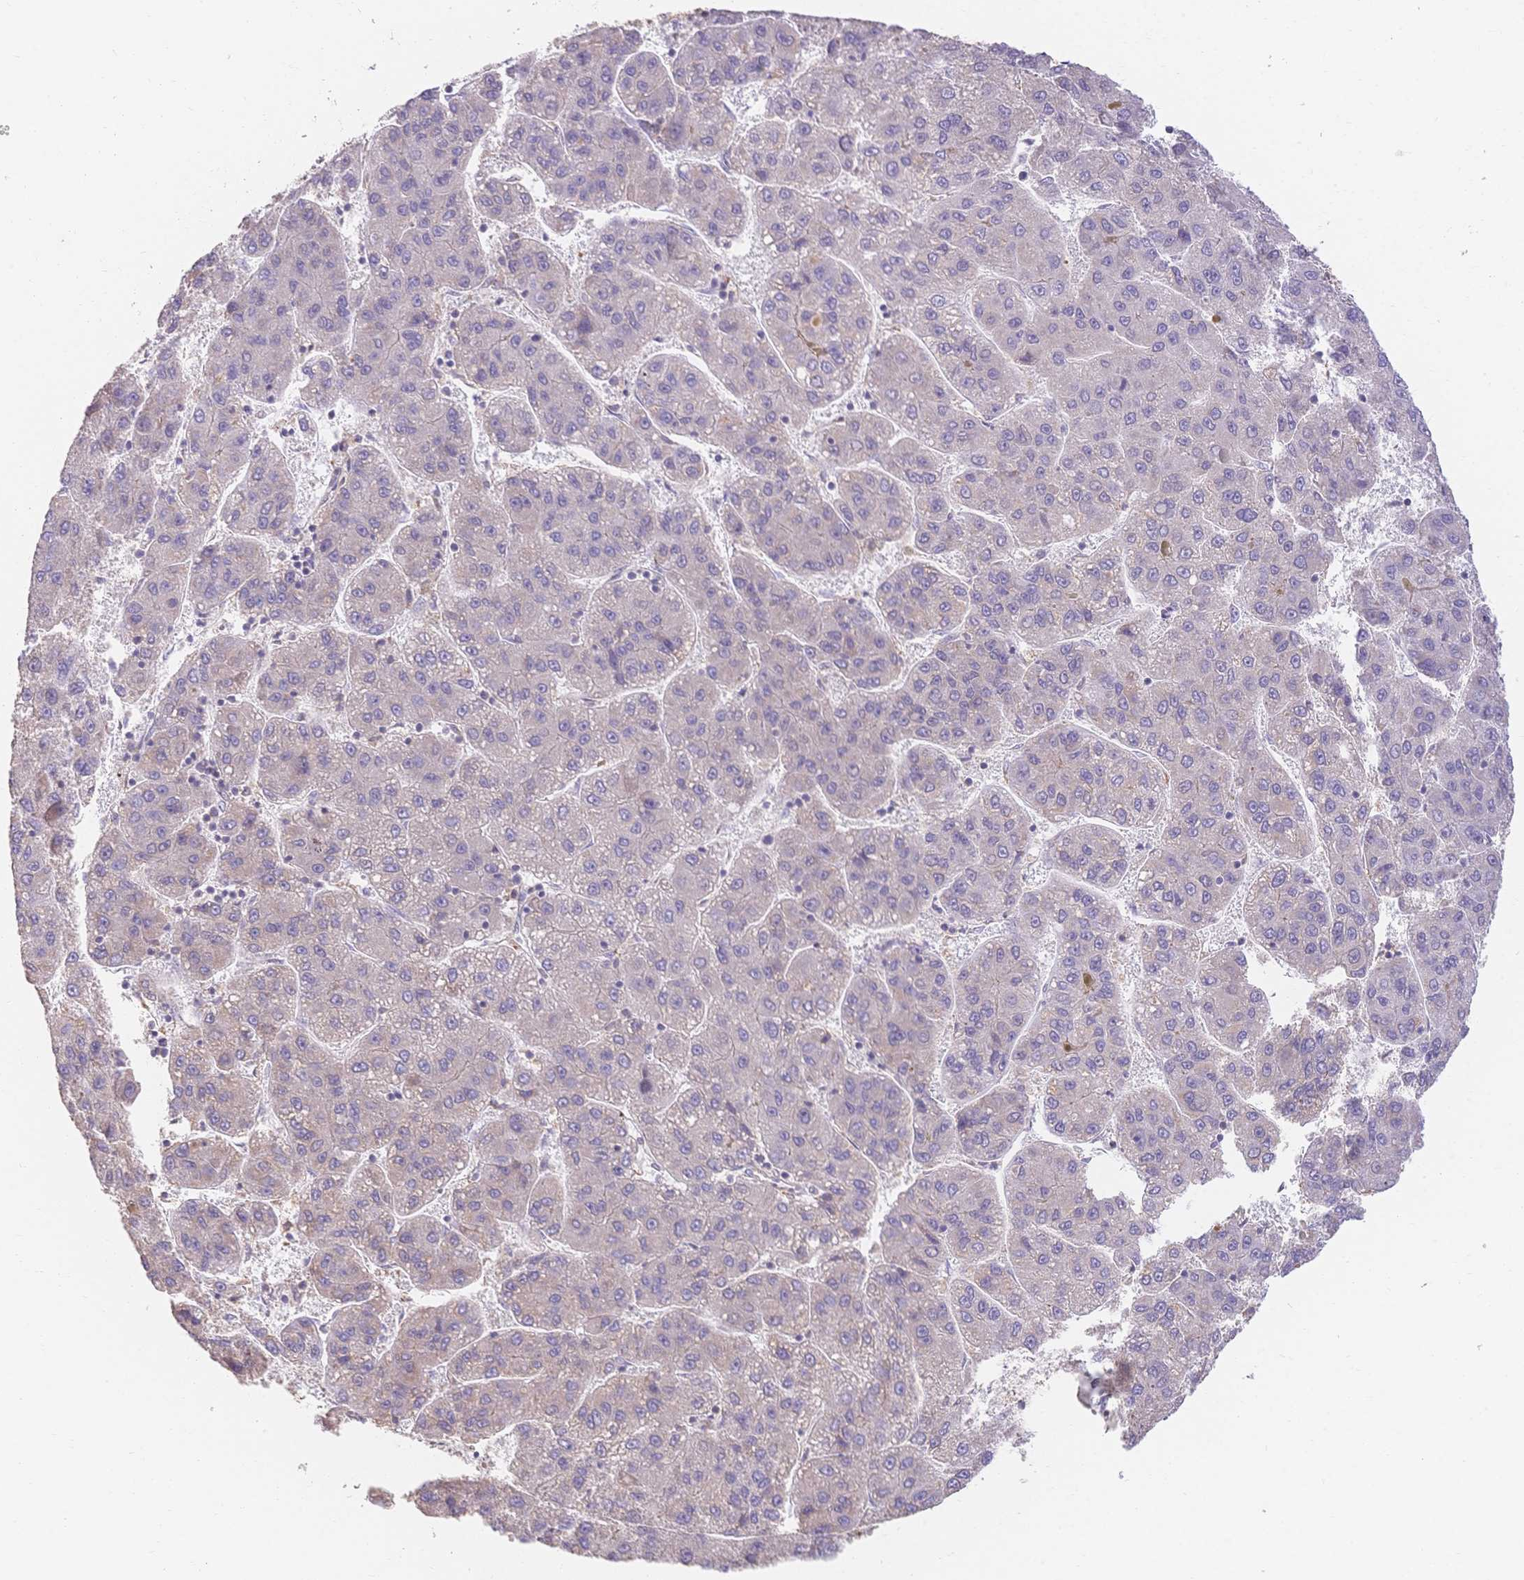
{"staining": {"intensity": "negative", "quantity": "none", "location": "none"}, "tissue": "liver cancer", "cell_type": "Tumor cells", "image_type": "cancer", "snomed": [{"axis": "morphology", "description": "Carcinoma, Hepatocellular, NOS"}, {"axis": "topography", "description": "Liver"}], "caption": "Hepatocellular carcinoma (liver) was stained to show a protein in brown. There is no significant staining in tumor cells.", "gene": "HS3ST5", "patient": {"sex": "female", "age": 82}}